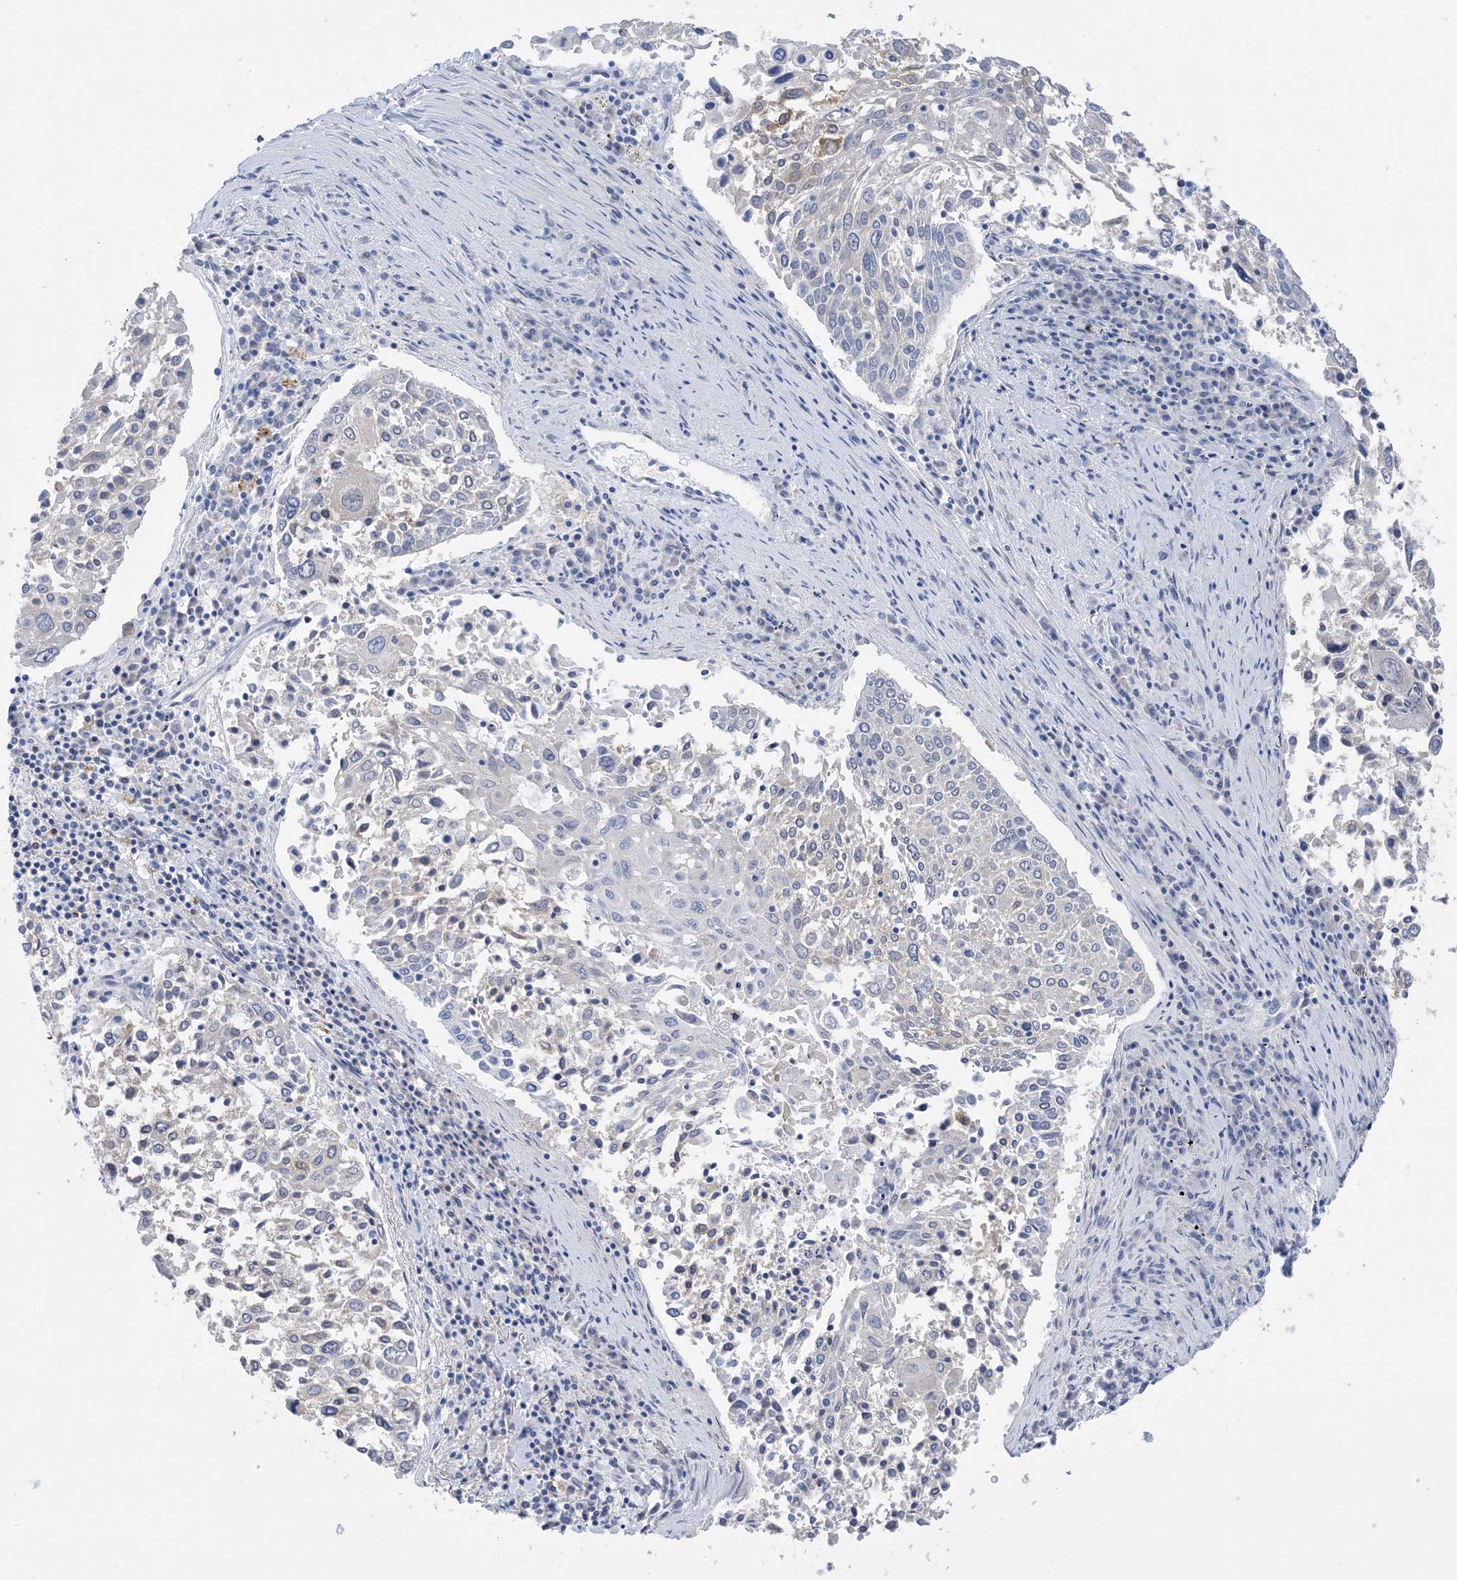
{"staining": {"intensity": "negative", "quantity": "none", "location": "none"}, "tissue": "lung cancer", "cell_type": "Tumor cells", "image_type": "cancer", "snomed": [{"axis": "morphology", "description": "Squamous cell carcinoma, NOS"}, {"axis": "topography", "description": "Lung"}], "caption": "Human lung cancer (squamous cell carcinoma) stained for a protein using IHC displays no staining in tumor cells.", "gene": "SH3YL1", "patient": {"sex": "male", "age": 65}}